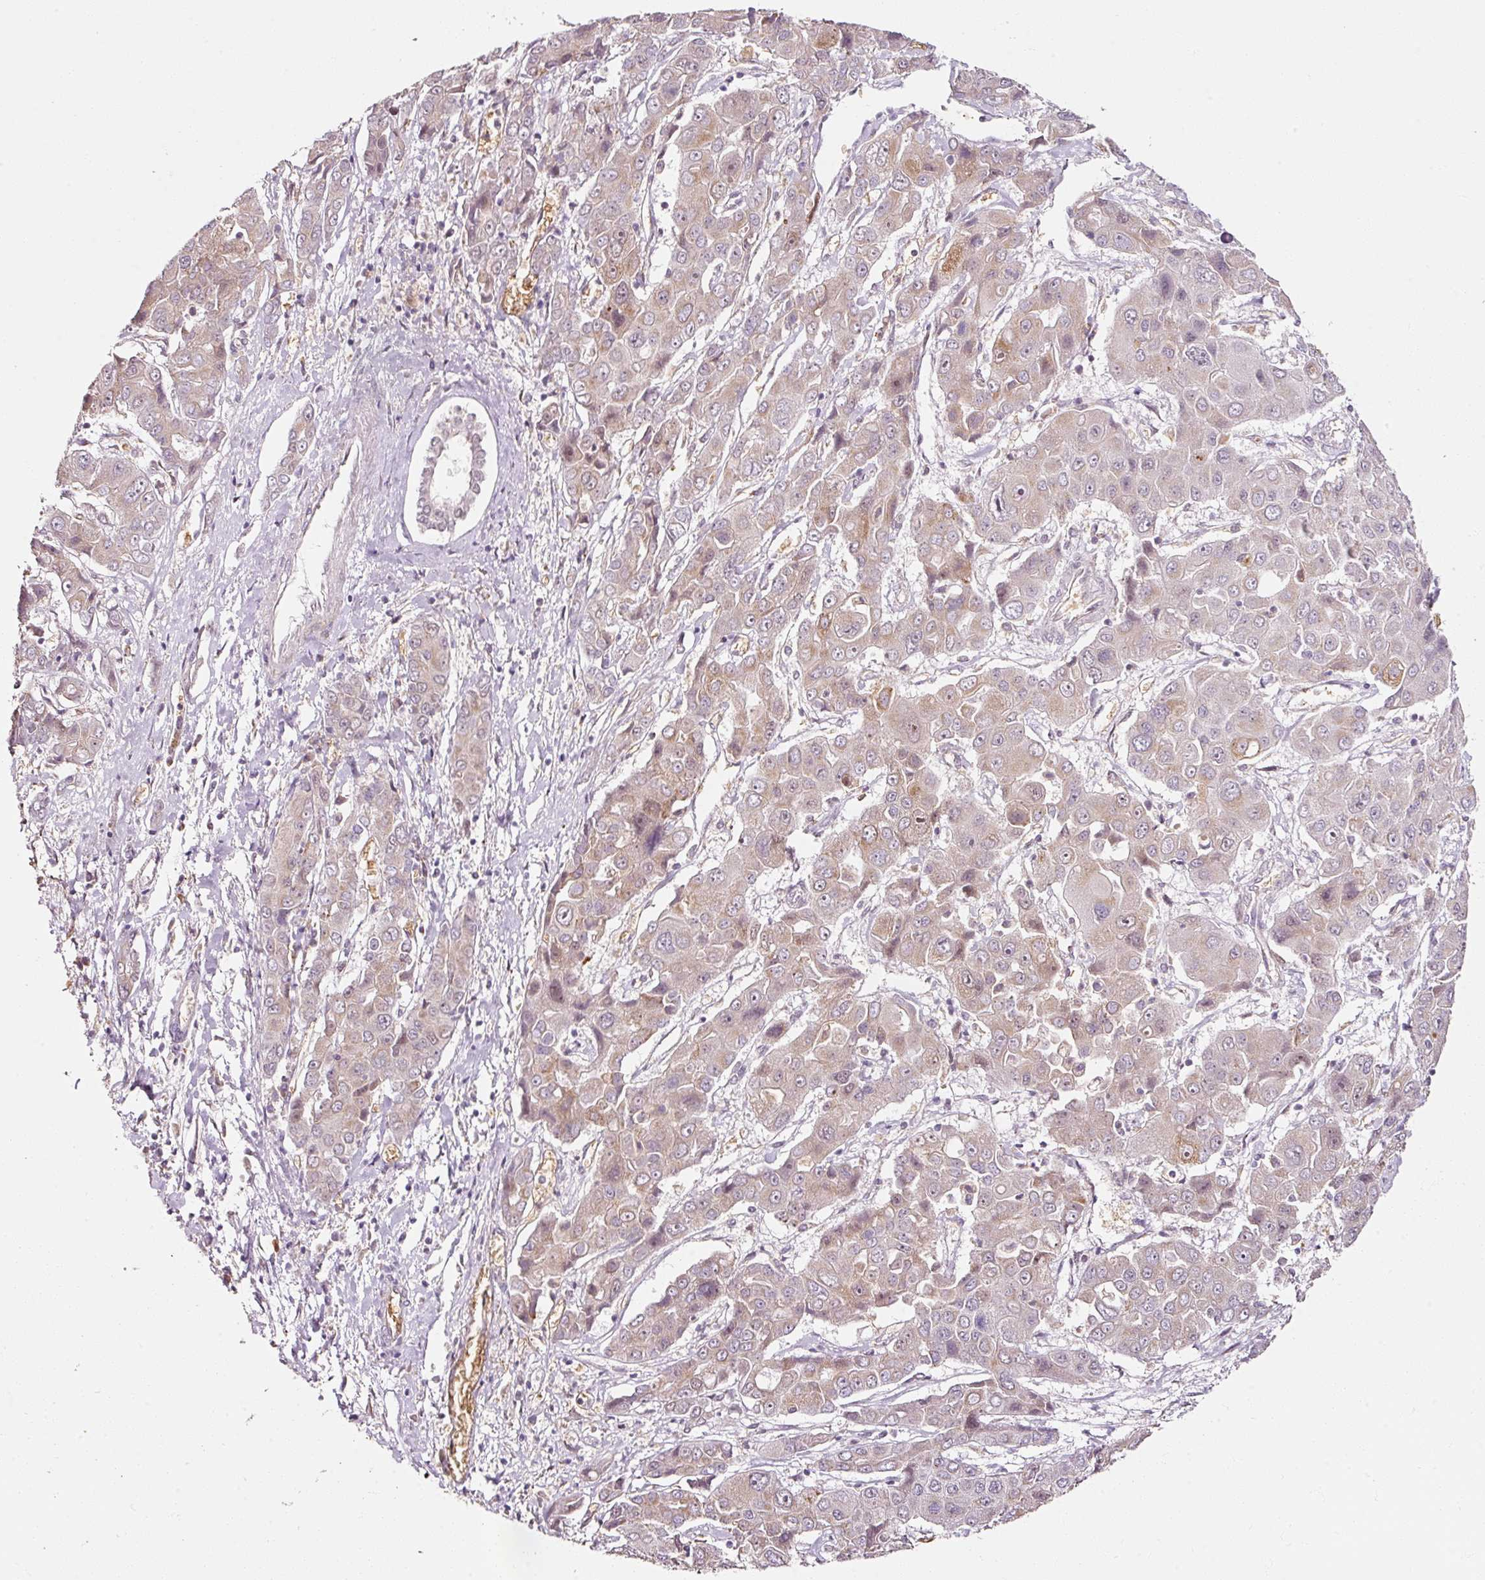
{"staining": {"intensity": "weak", "quantity": "25%-75%", "location": "cytoplasmic/membranous"}, "tissue": "liver cancer", "cell_type": "Tumor cells", "image_type": "cancer", "snomed": [{"axis": "morphology", "description": "Cholangiocarcinoma"}, {"axis": "topography", "description": "Liver"}], "caption": "The micrograph shows a brown stain indicating the presence of a protein in the cytoplasmic/membranous of tumor cells in liver cancer.", "gene": "ZNF460", "patient": {"sex": "male", "age": 67}}